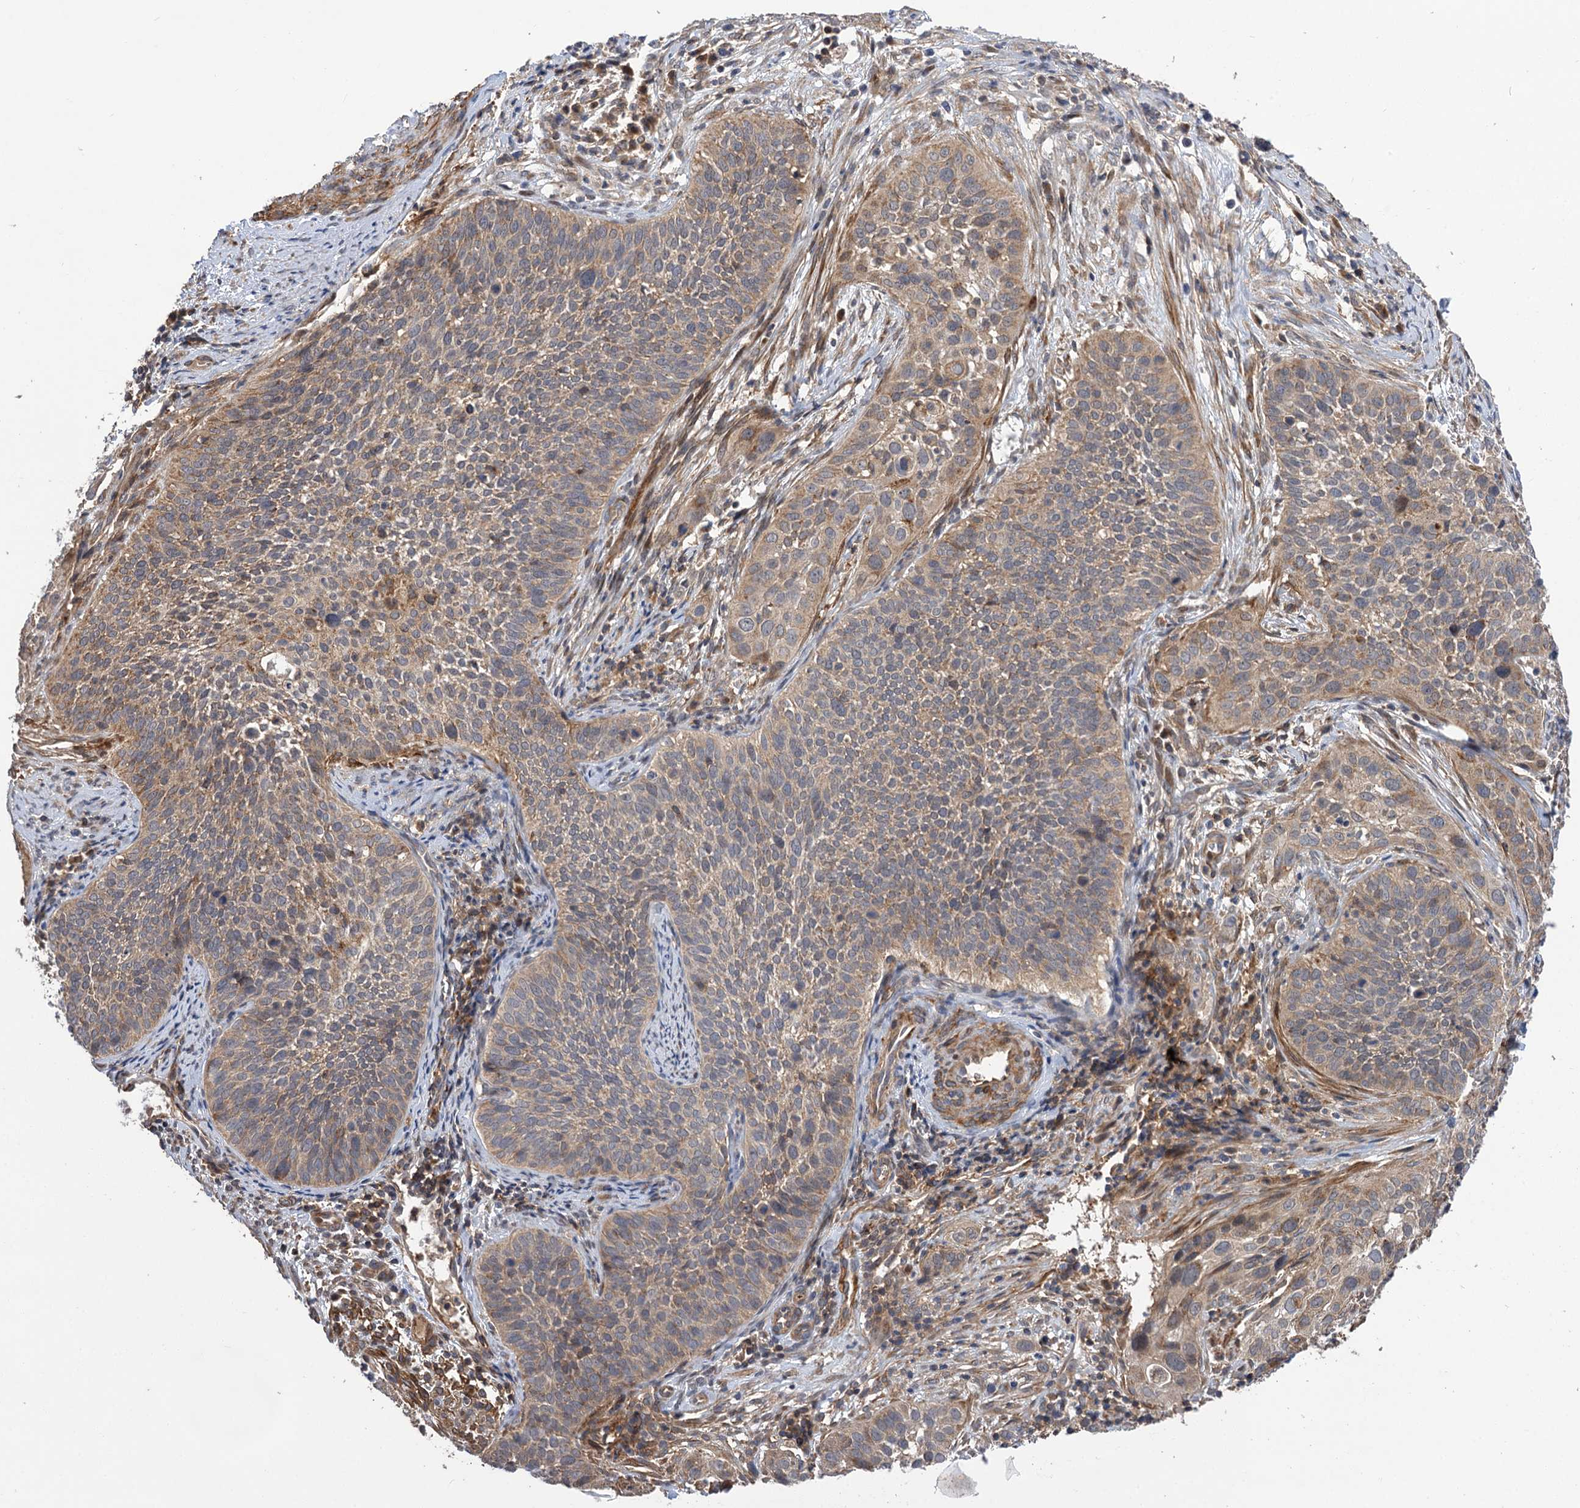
{"staining": {"intensity": "weak", "quantity": "25%-75%", "location": "cytoplasmic/membranous"}, "tissue": "cervical cancer", "cell_type": "Tumor cells", "image_type": "cancer", "snomed": [{"axis": "morphology", "description": "Squamous cell carcinoma, NOS"}, {"axis": "topography", "description": "Cervix"}], "caption": "Protein staining of cervical cancer tissue displays weak cytoplasmic/membranous staining in about 25%-75% of tumor cells.", "gene": "FBXW8", "patient": {"sex": "female", "age": 34}}